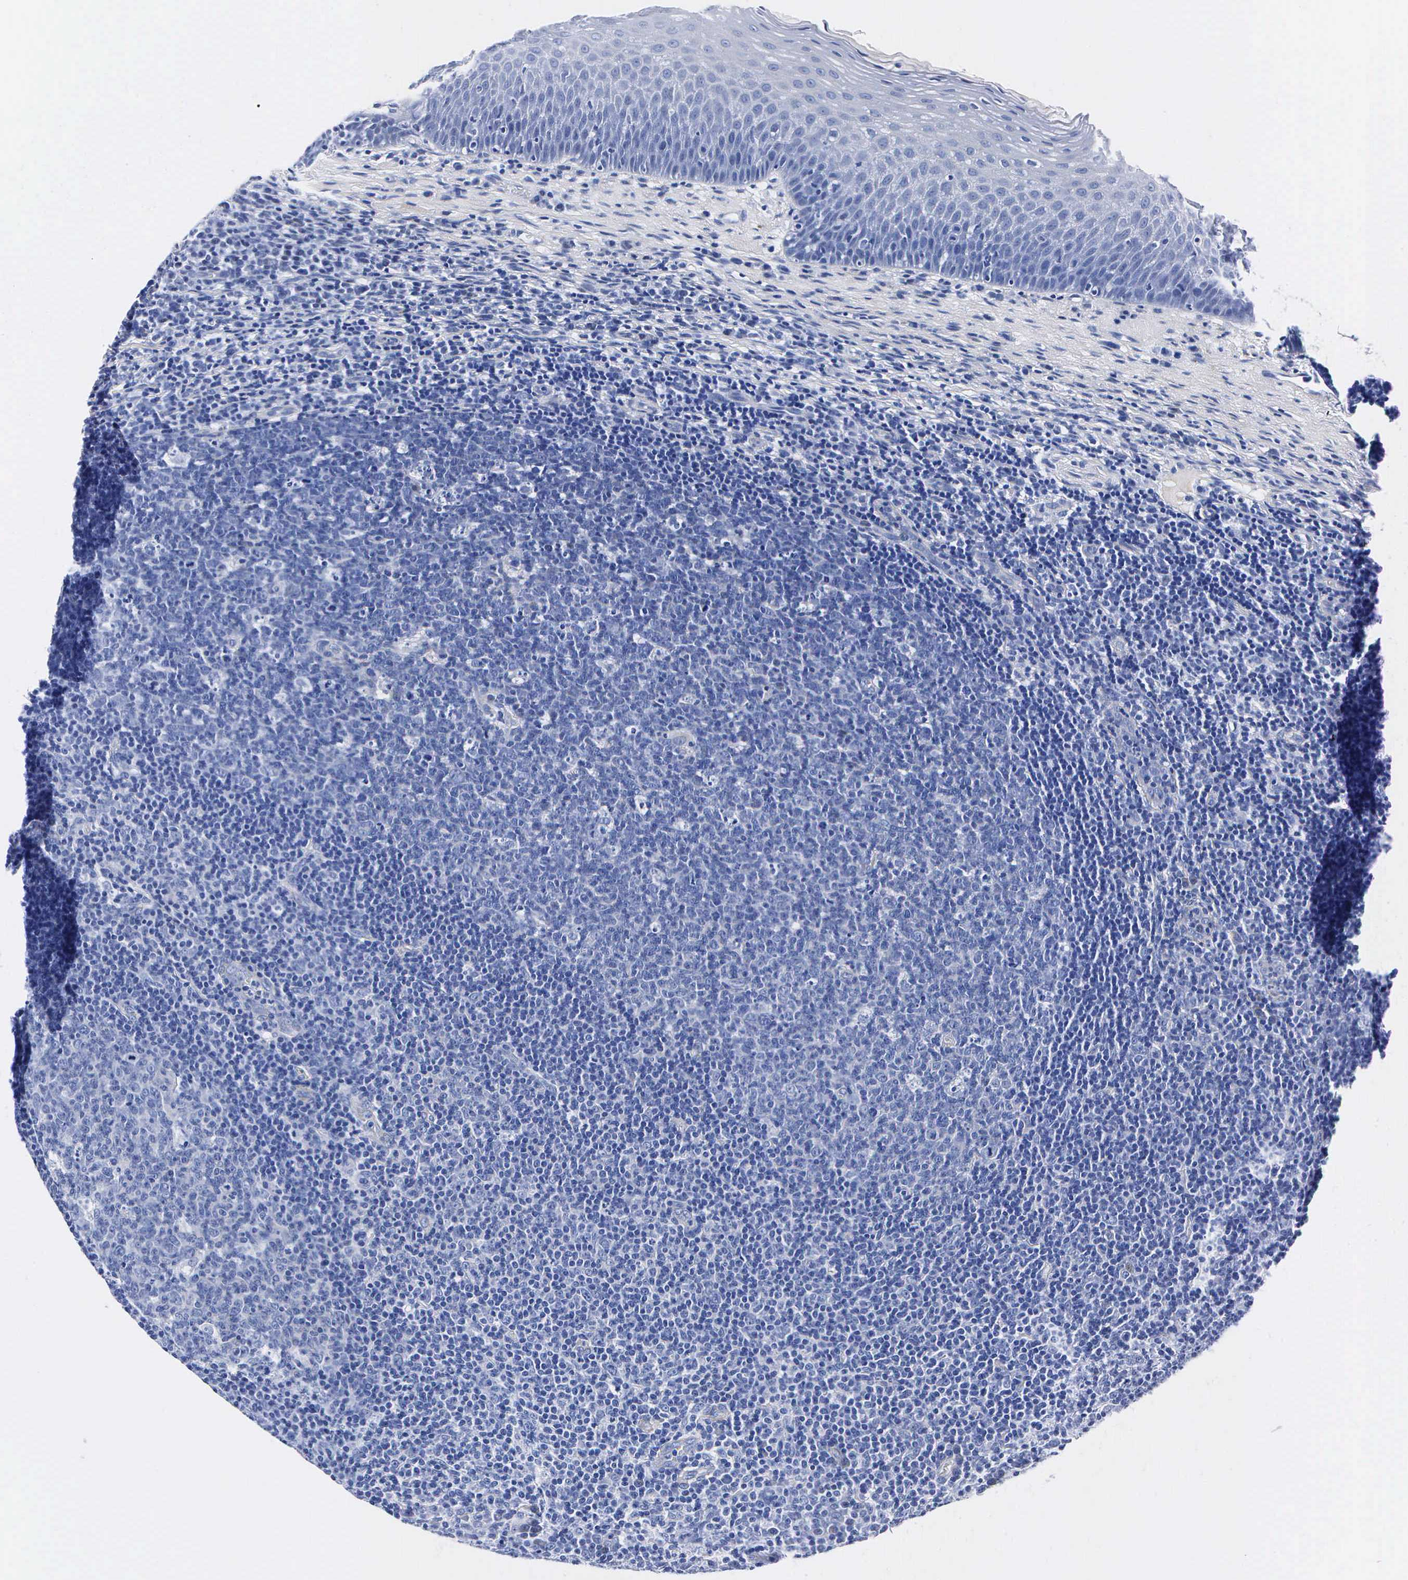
{"staining": {"intensity": "negative", "quantity": "none", "location": "none"}, "tissue": "tonsil", "cell_type": "Germinal center cells", "image_type": "normal", "snomed": [{"axis": "morphology", "description": "Normal tissue, NOS"}, {"axis": "topography", "description": "Tonsil"}], "caption": "Immunohistochemistry micrograph of unremarkable tonsil: tonsil stained with DAB (3,3'-diaminobenzidine) reveals no significant protein positivity in germinal center cells.", "gene": "ENO2", "patient": {"sex": "male", "age": 6}}